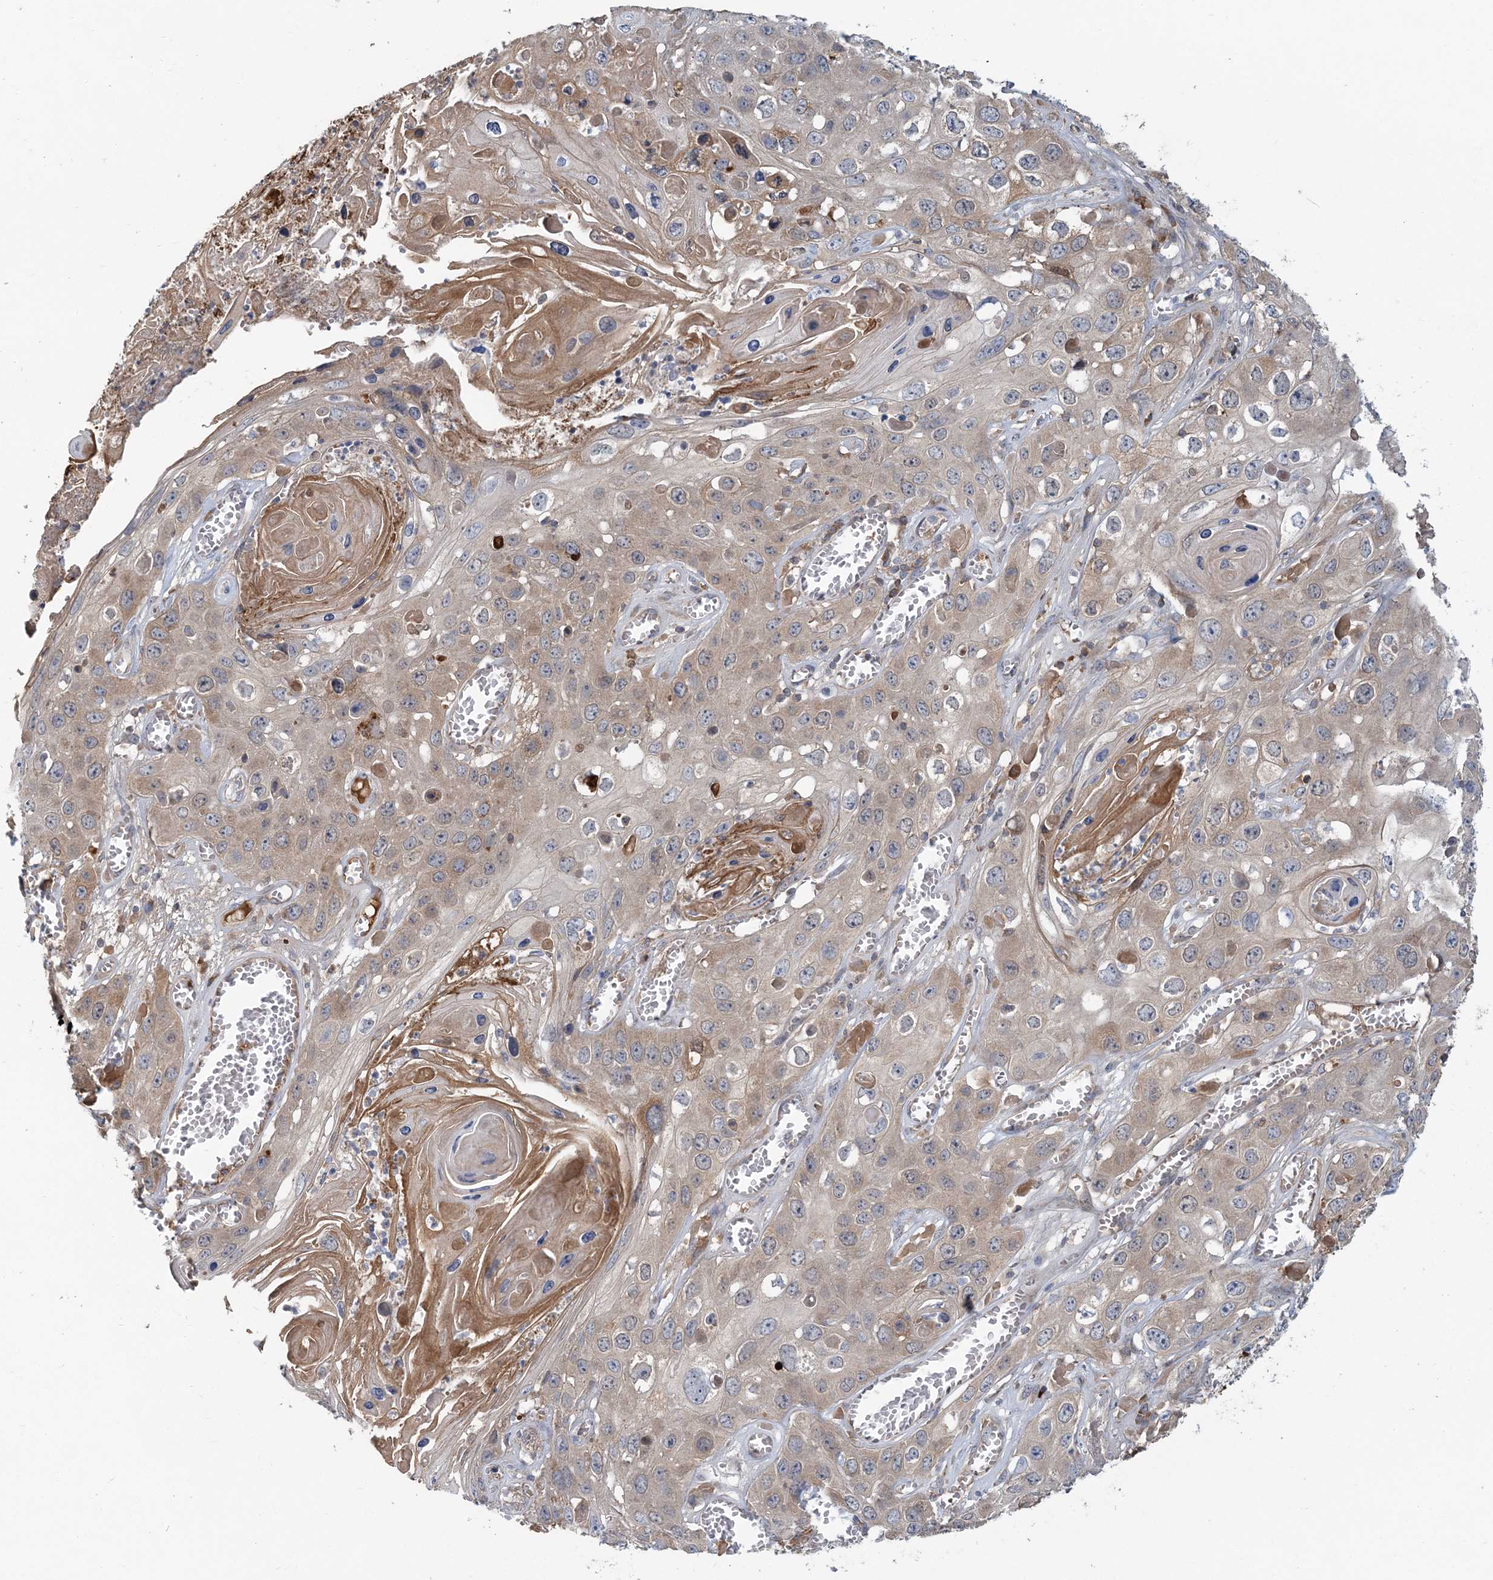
{"staining": {"intensity": "moderate", "quantity": "<25%", "location": "cytoplasmic/membranous"}, "tissue": "skin cancer", "cell_type": "Tumor cells", "image_type": "cancer", "snomed": [{"axis": "morphology", "description": "Squamous cell carcinoma, NOS"}, {"axis": "topography", "description": "Skin"}], "caption": "A brown stain shows moderate cytoplasmic/membranous positivity of a protein in human squamous cell carcinoma (skin) tumor cells.", "gene": "RNF25", "patient": {"sex": "male", "age": 55}}